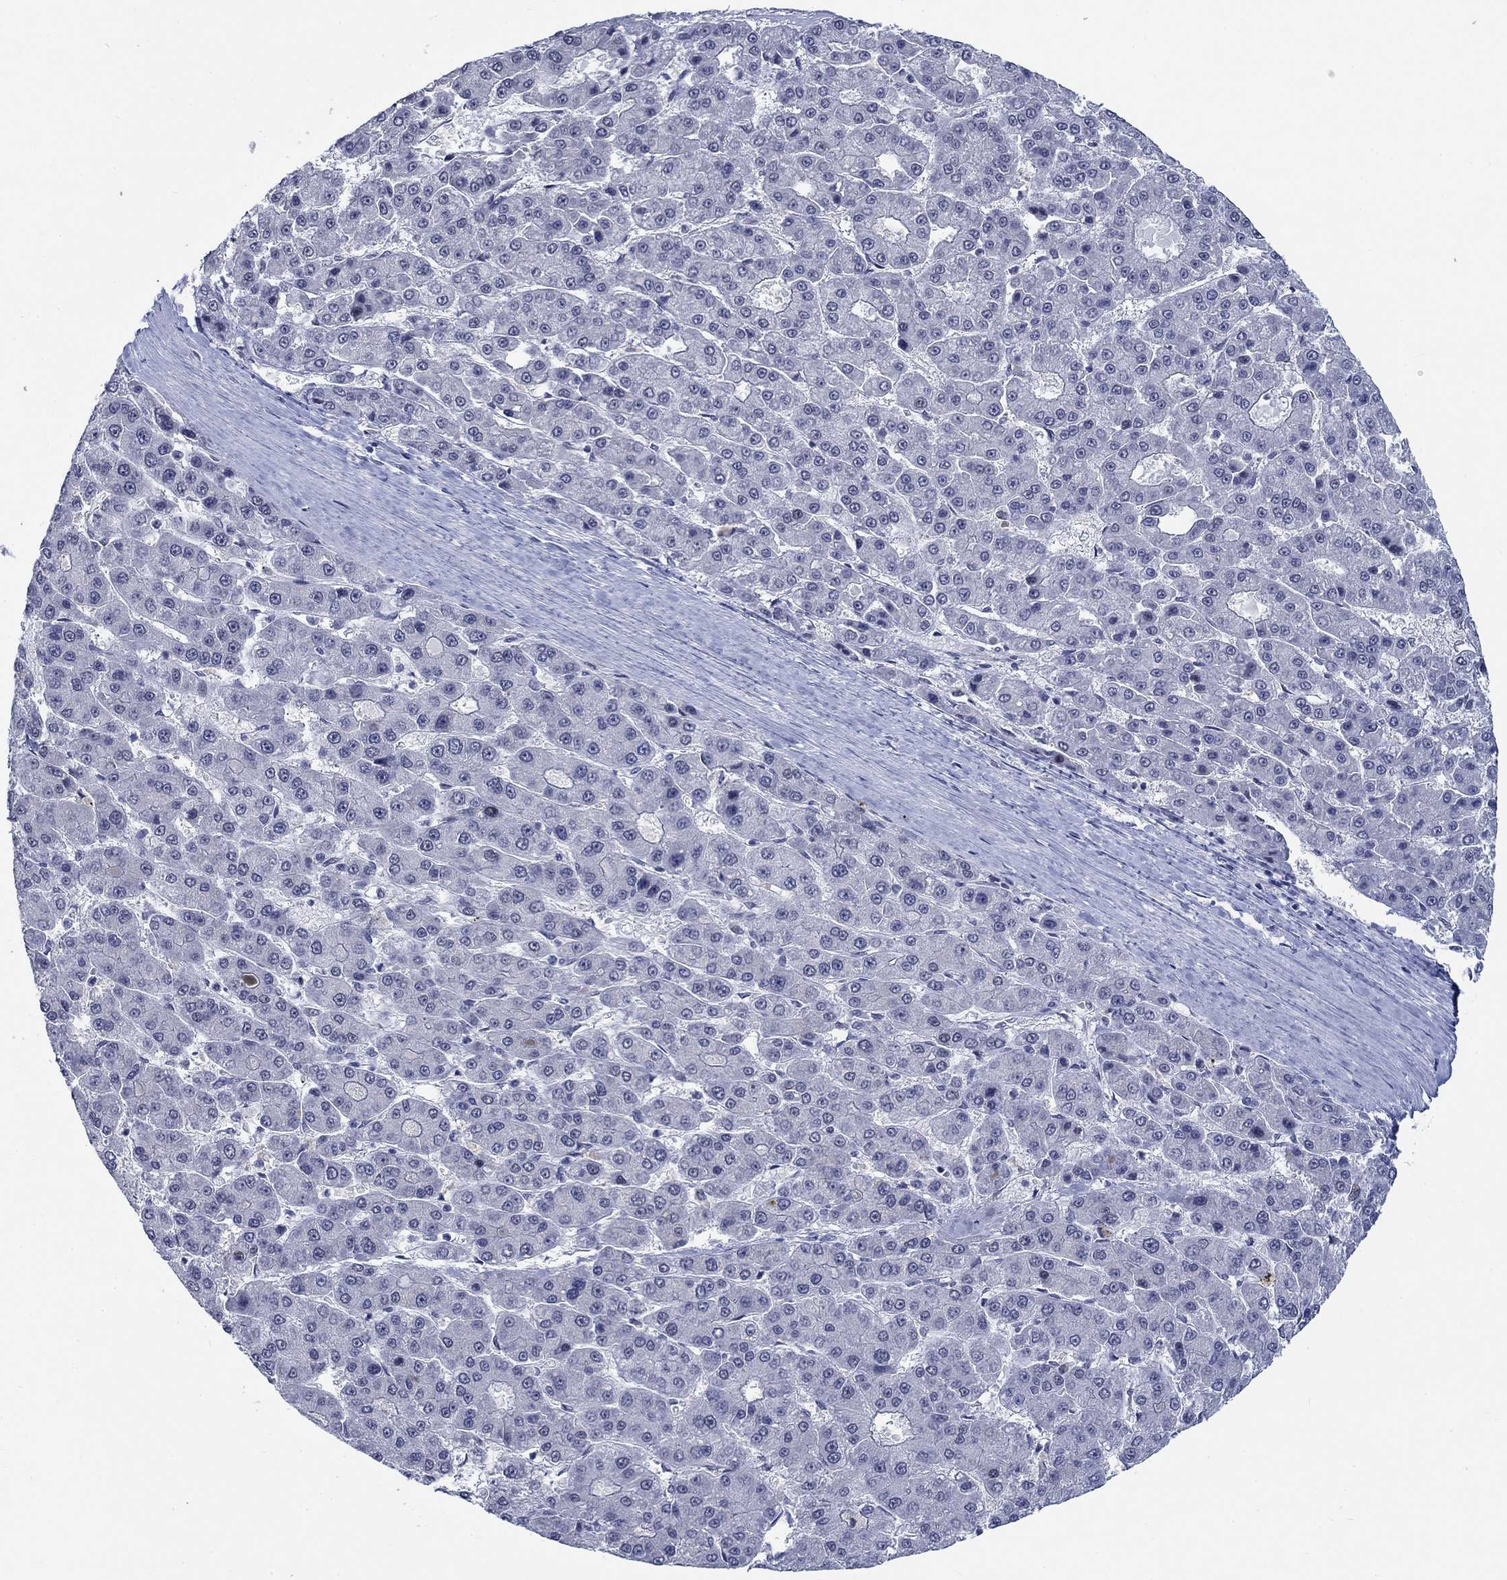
{"staining": {"intensity": "negative", "quantity": "none", "location": "none"}, "tissue": "liver cancer", "cell_type": "Tumor cells", "image_type": "cancer", "snomed": [{"axis": "morphology", "description": "Carcinoma, Hepatocellular, NOS"}, {"axis": "topography", "description": "Liver"}], "caption": "IHC of human liver hepatocellular carcinoma displays no expression in tumor cells. The staining was performed using DAB (3,3'-diaminobenzidine) to visualize the protein expression in brown, while the nuclei were stained in blue with hematoxylin (Magnification: 20x).", "gene": "NEU3", "patient": {"sex": "male", "age": 70}}